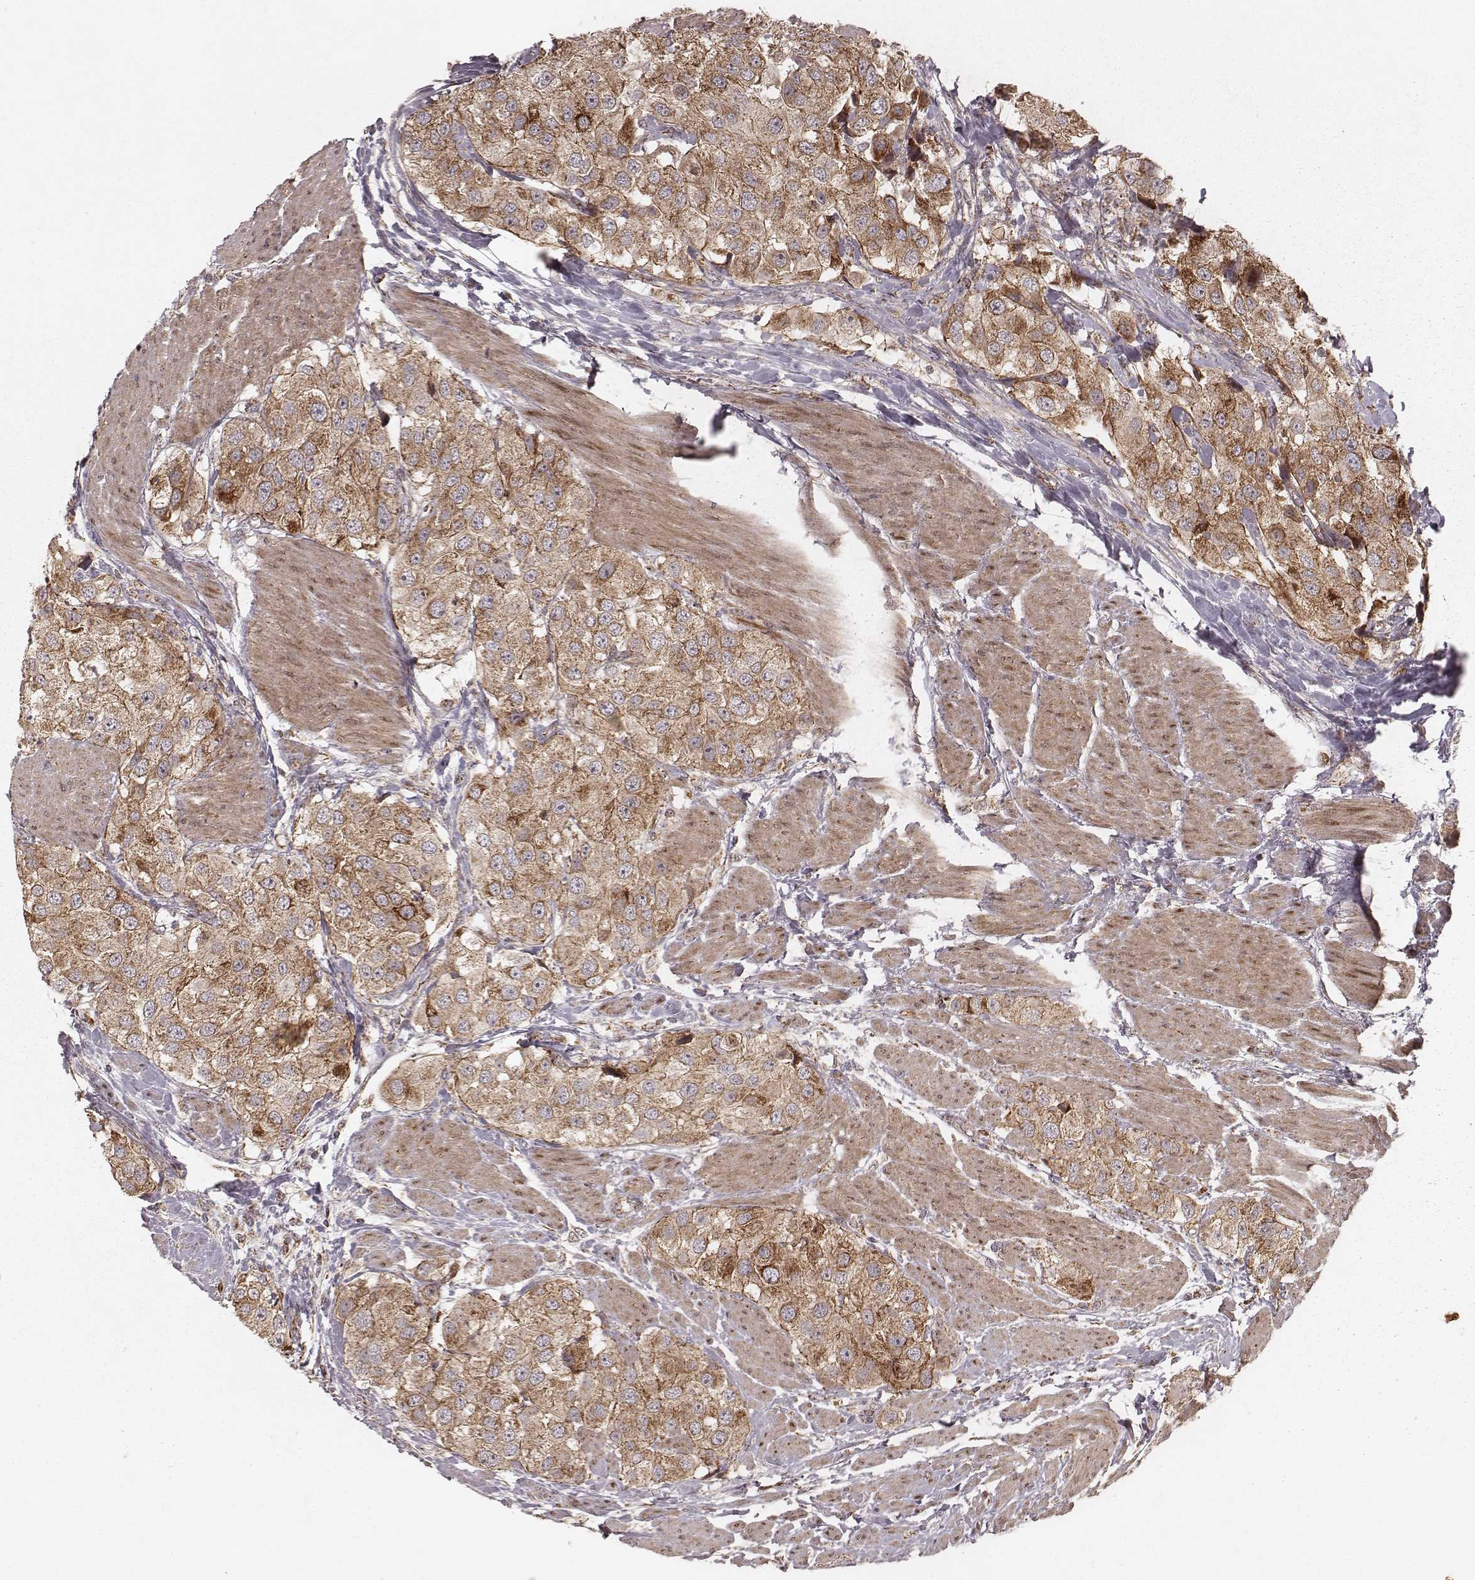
{"staining": {"intensity": "moderate", "quantity": ">75%", "location": "cytoplasmic/membranous"}, "tissue": "urothelial cancer", "cell_type": "Tumor cells", "image_type": "cancer", "snomed": [{"axis": "morphology", "description": "Urothelial carcinoma, High grade"}, {"axis": "topography", "description": "Urinary bladder"}], "caption": "Urothelial cancer tissue demonstrates moderate cytoplasmic/membranous staining in approximately >75% of tumor cells", "gene": "NDUFA7", "patient": {"sex": "female", "age": 64}}